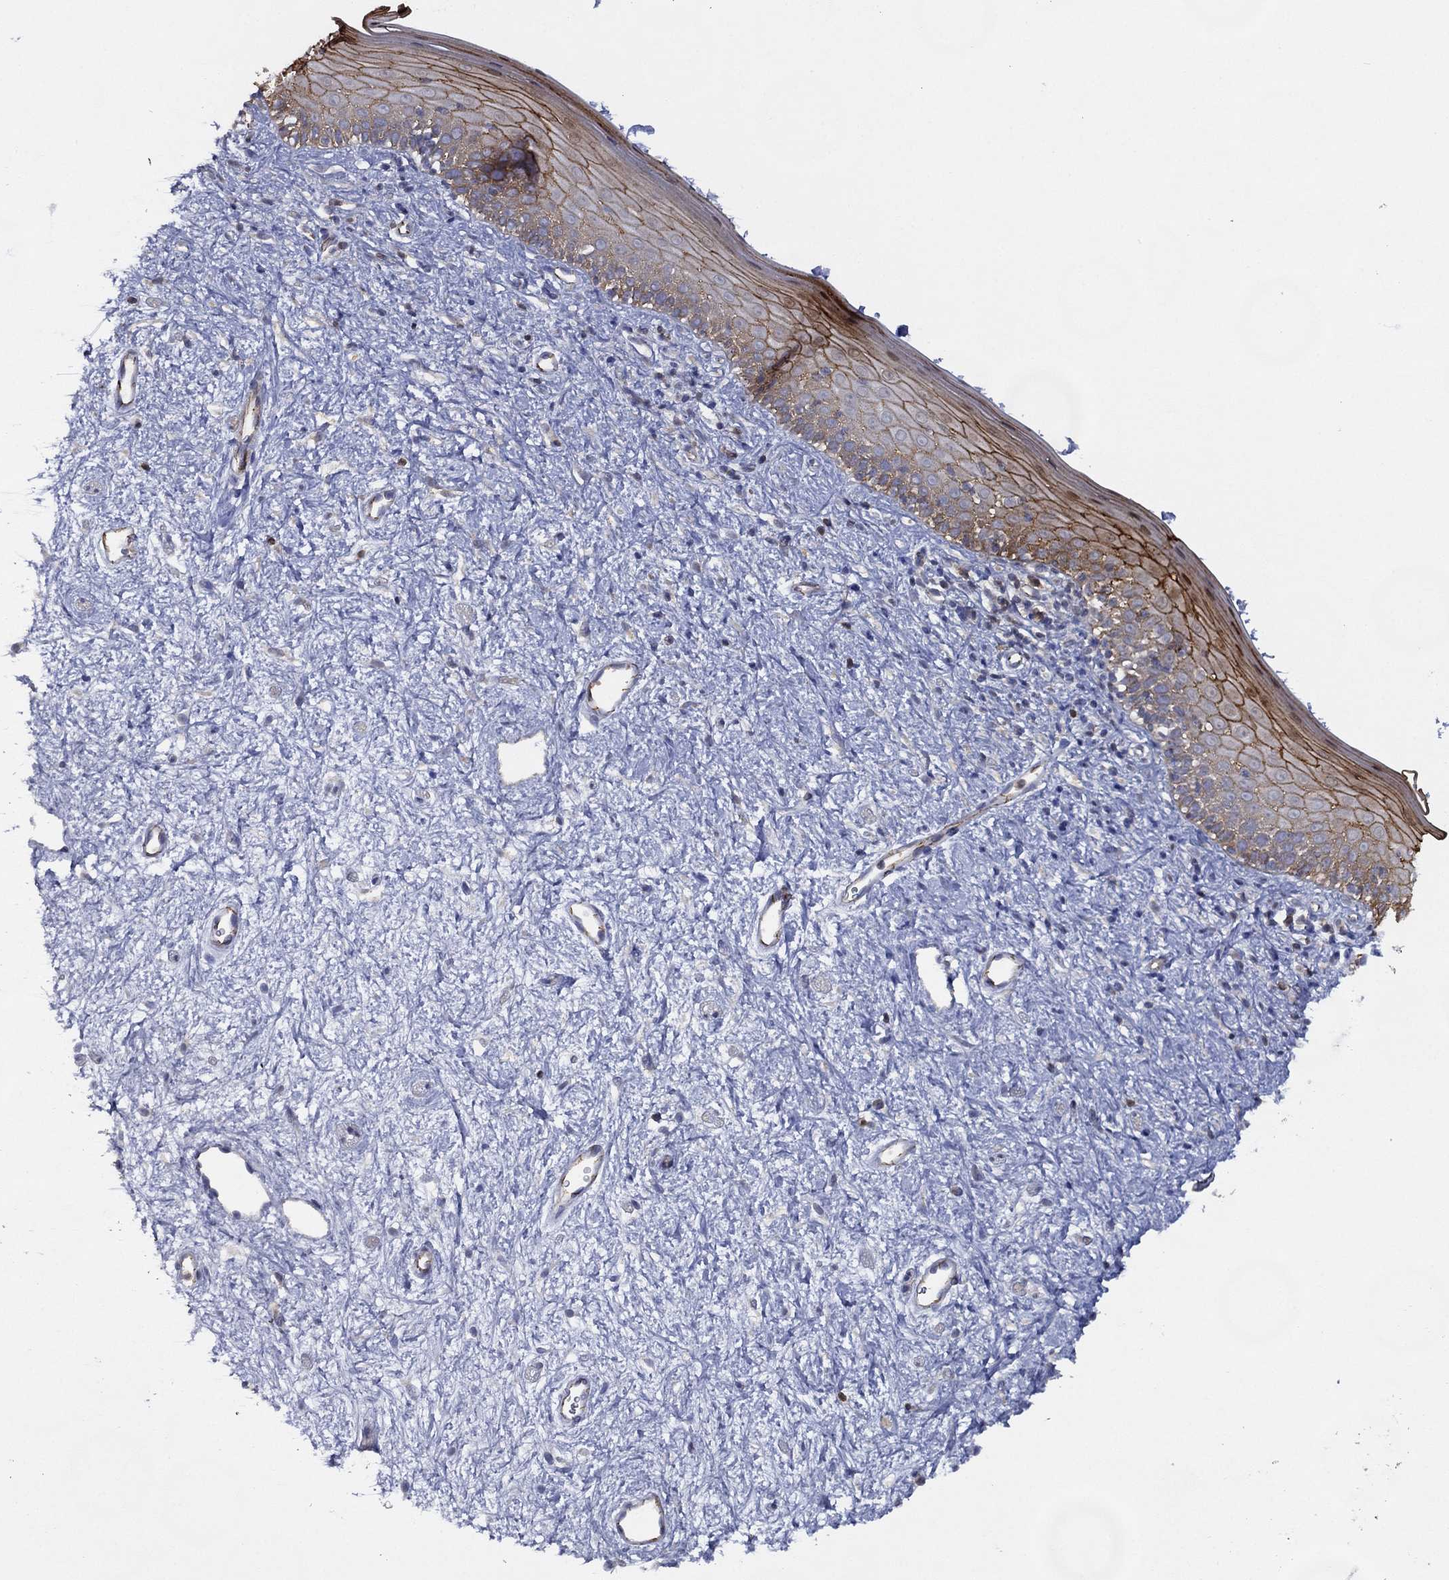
{"staining": {"intensity": "strong", "quantity": "25%-75%", "location": "cytoplasmic/membranous"}, "tissue": "vagina", "cell_type": "Squamous epithelial cells", "image_type": "normal", "snomed": [{"axis": "morphology", "description": "Normal tissue, NOS"}, {"axis": "topography", "description": "Vagina"}], "caption": "About 25%-75% of squamous epithelial cells in benign vagina show strong cytoplasmic/membranous protein expression as visualized by brown immunohistochemical staining.", "gene": "ZNF223", "patient": {"sex": "female", "age": 47}}